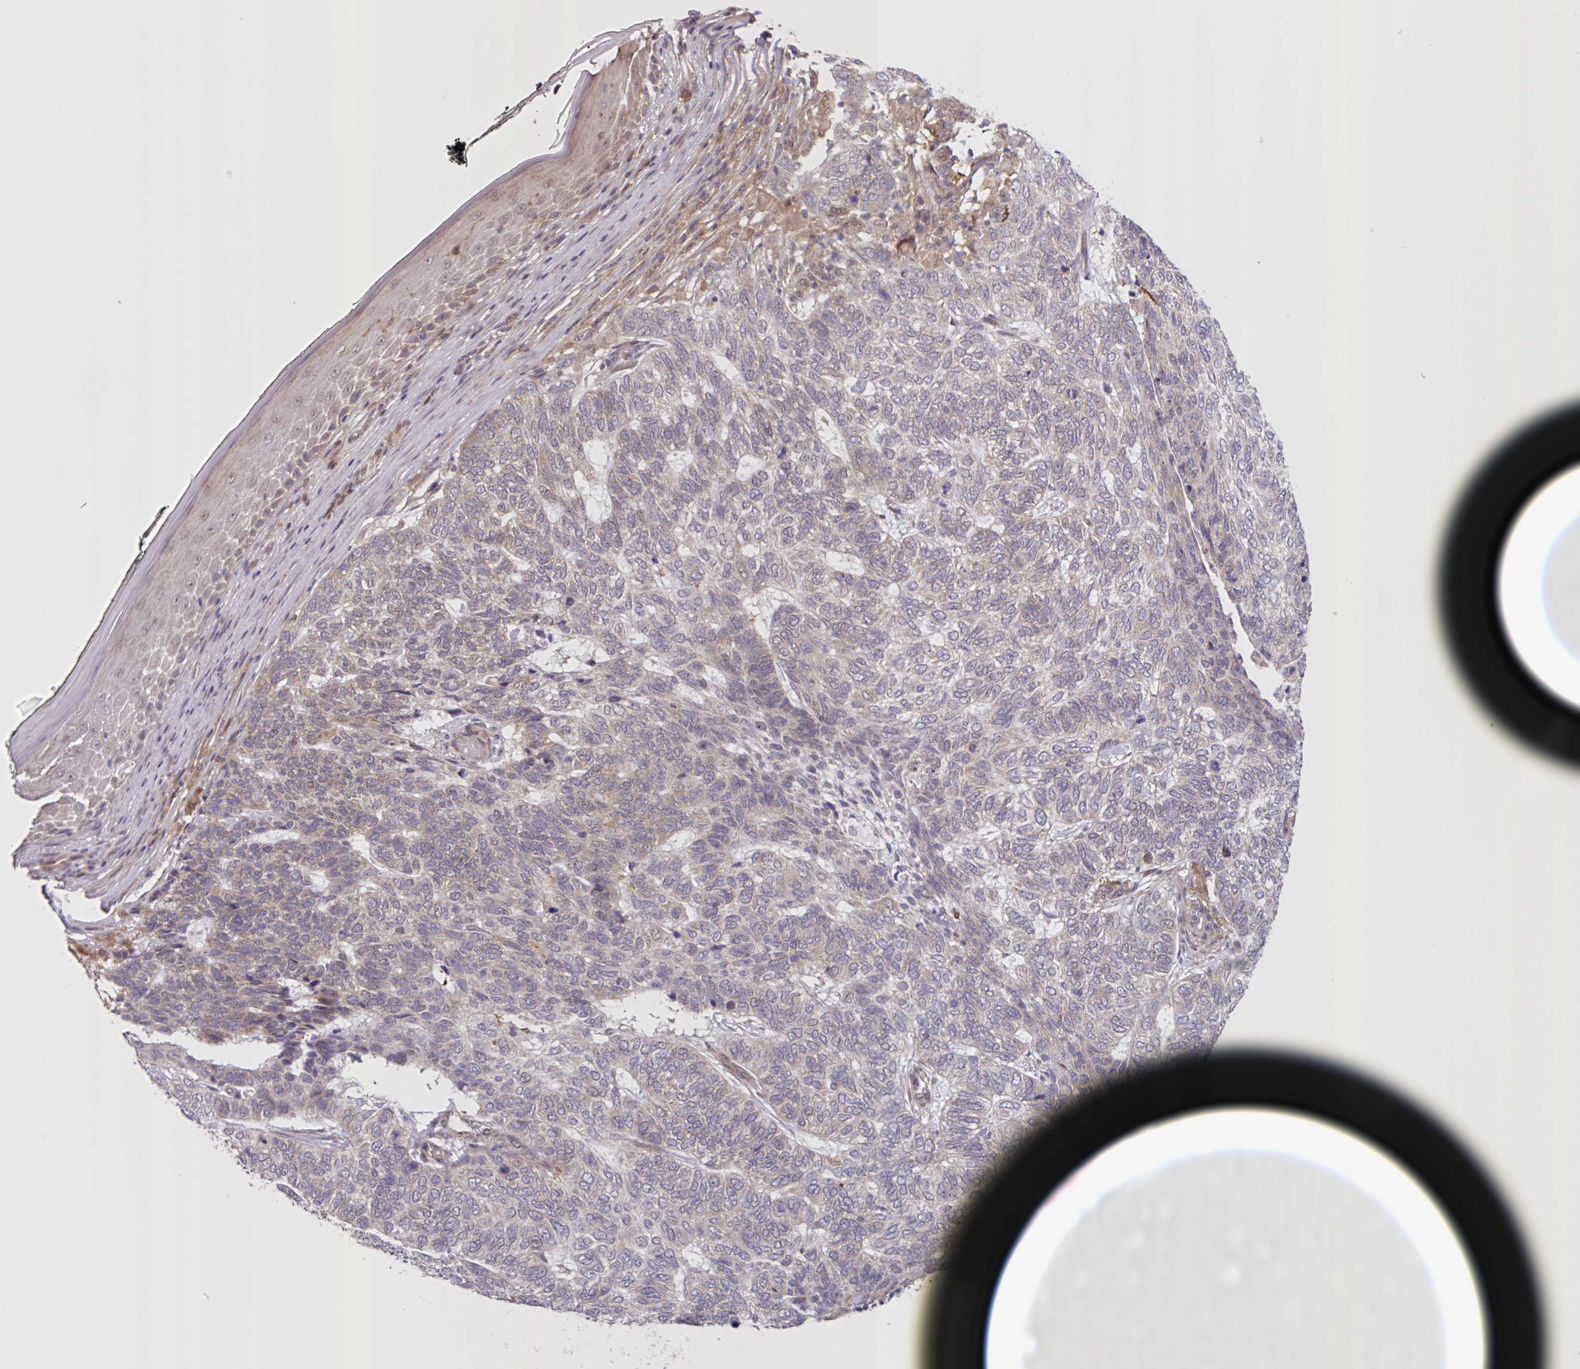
{"staining": {"intensity": "weak", "quantity": "<25%", "location": "cytoplasmic/membranous"}, "tissue": "skin cancer", "cell_type": "Tumor cells", "image_type": "cancer", "snomed": [{"axis": "morphology", "description": "Basal cell carcinoma"}, {"axis": "topography", "description": "Skin"}], "caption": "A photomicrograph of human skin cancer (basal cell carcinoma) is negative for staining in tumor cells.", "gene": "CAMLG", "patient": {"sex": "female", "age": 65}}